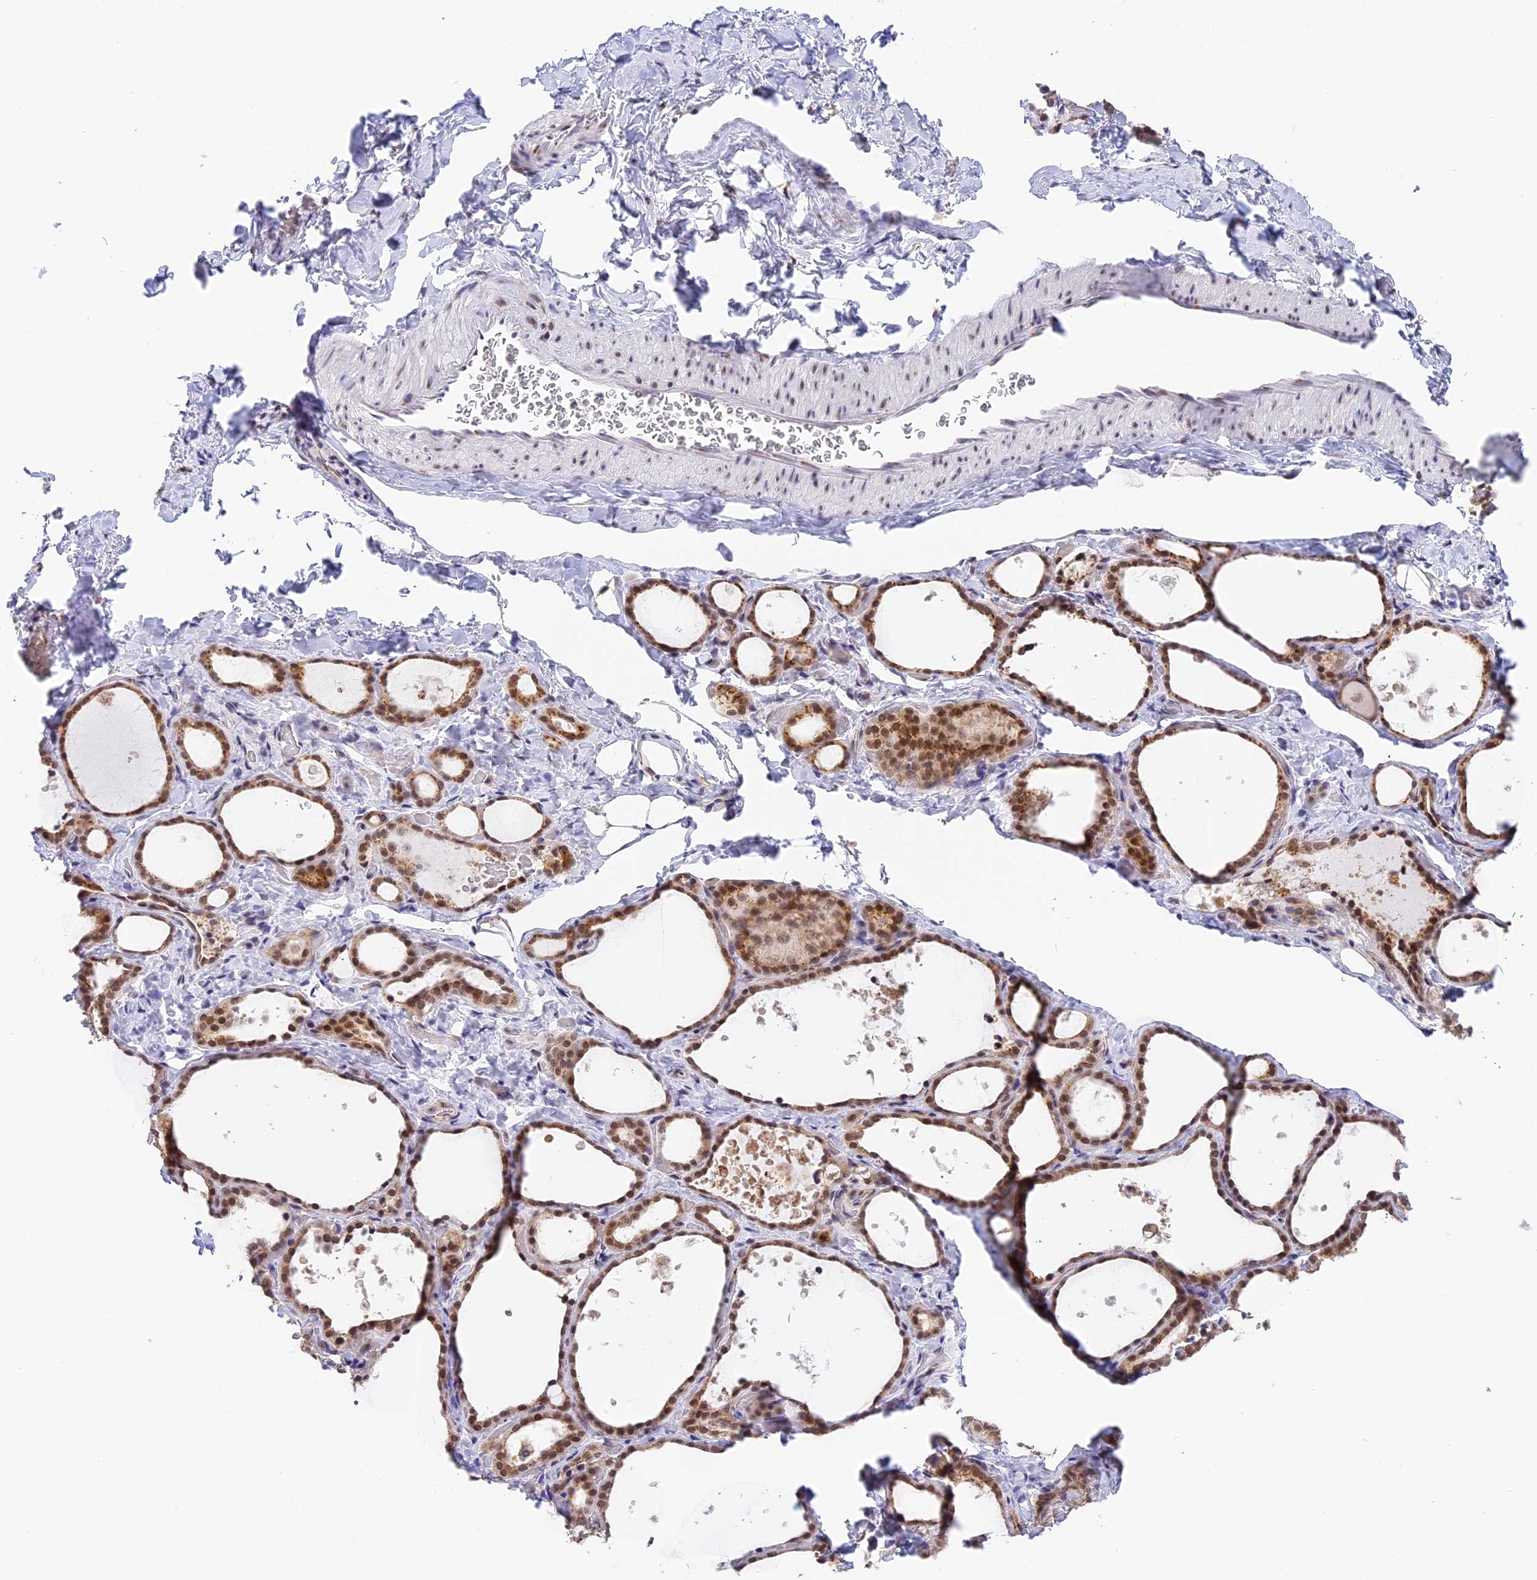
{"staining": {"intensity": "moderate", "quantity": ">75%", "location": "cytoplasmic/membranous,nuclear"}, "tissue": "thyroid gland", "cell_type": "Glandular cells", "image_type": "normal", "snomed": [{"axis": "morphology", "description": "Normal tissue, NOS"}, {"axis": "topography", "description": "Thyroid gland"}], "caption": "Immunohistochemistry photomicrograph of benign thyroid gland: thyroid gland stained using immunohistochemistry (IHC) reveals medium levels of moderate protein expression localized specifically in the cytoplasmic/membranous,nuclear of glandular cells, appearing as a cytoplasmic/membranous,nuclear brown color.", "gene": "HEATR5B", "patient": {"sex": "female", "age": 44}}